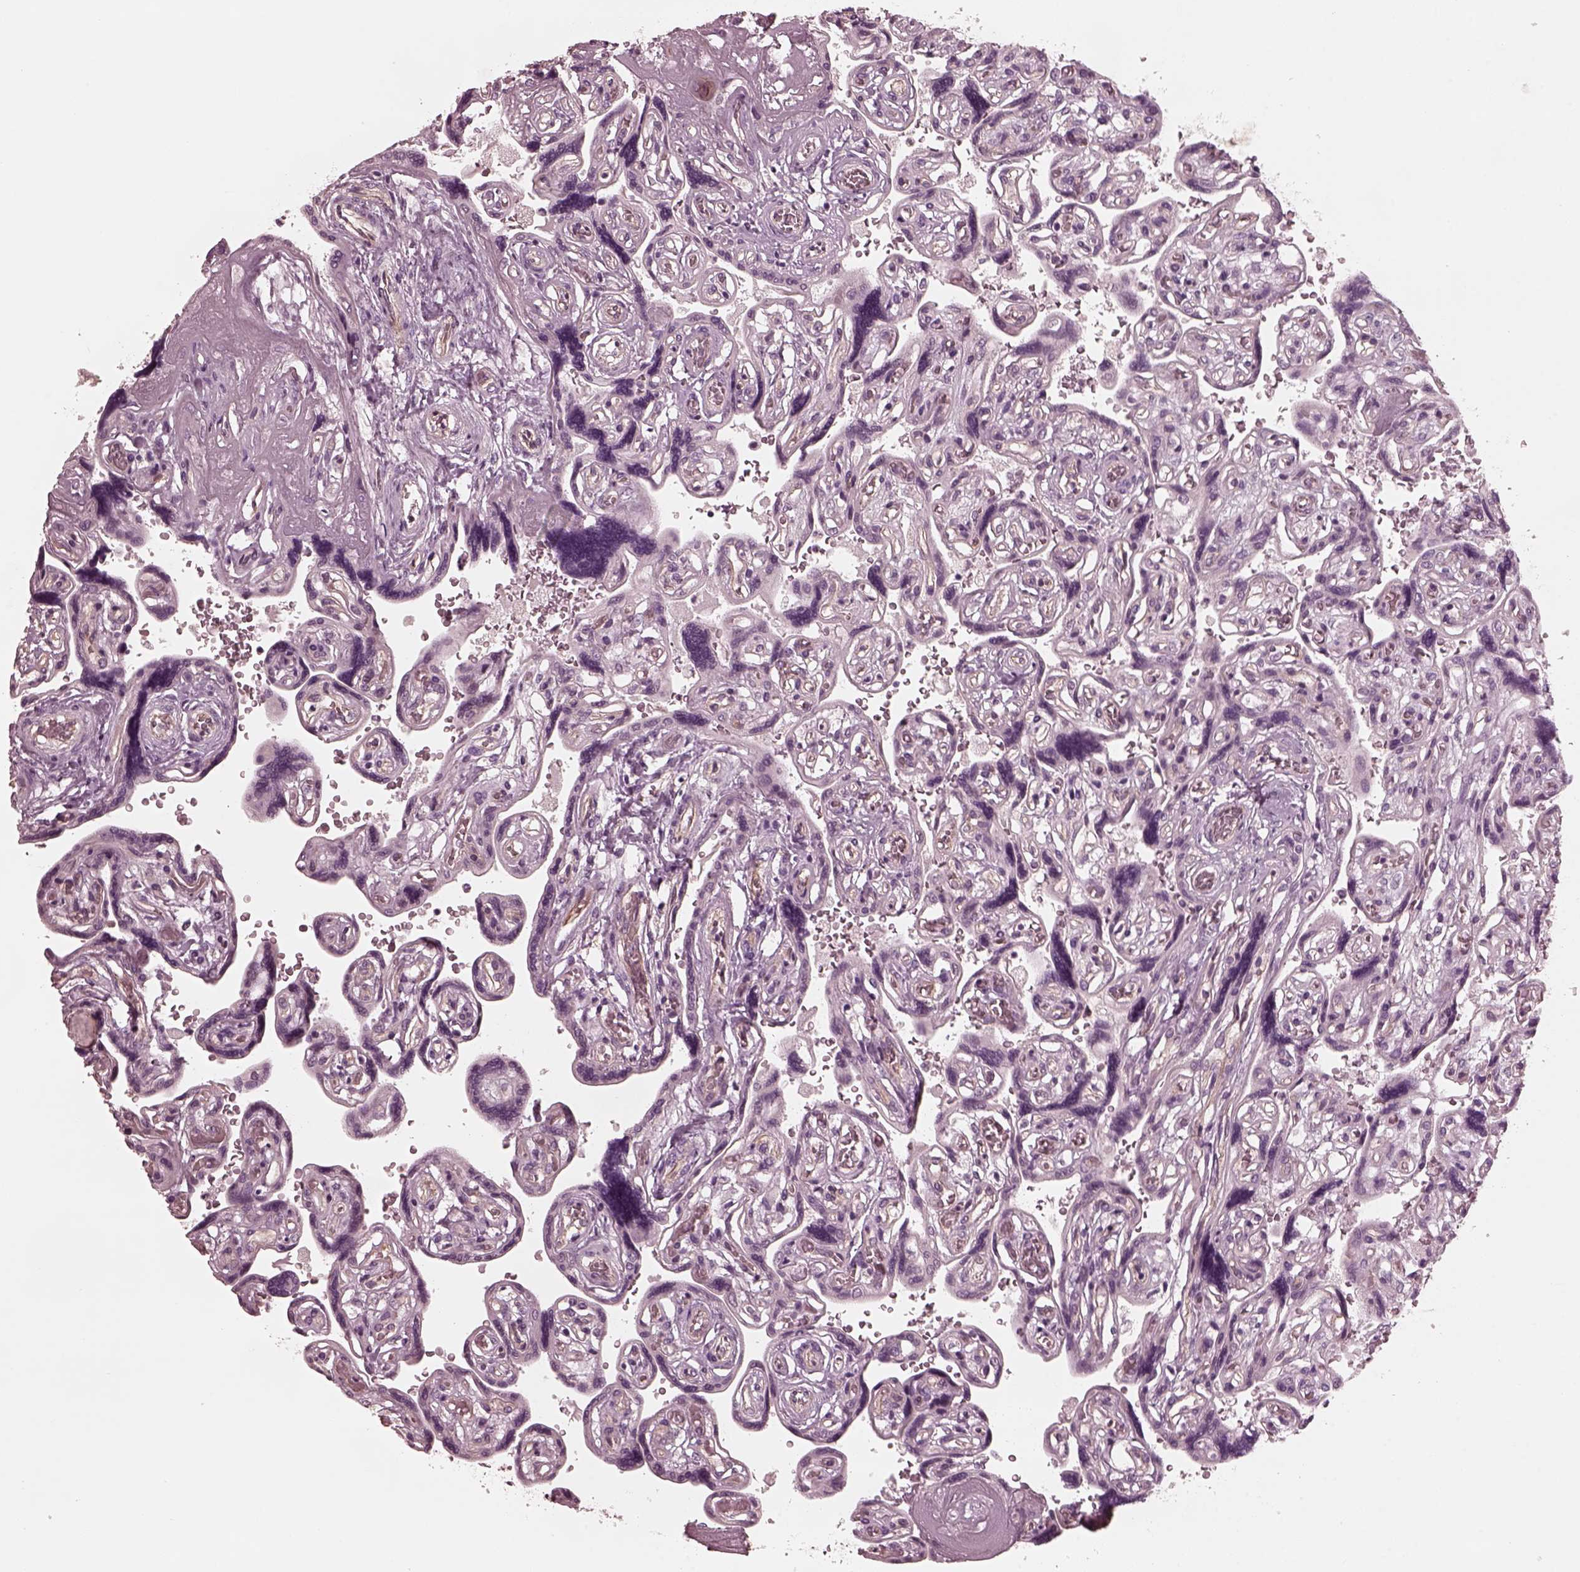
{"staining": {"intensity": "weak", "quantity": "<25%", "location": "cytoplasmic/membranous"}, "tissue": "placenta", "cell_type": "Decidual cells", "image_type": "normal", "snomed": [{"axis": "morphology", "description": "Normal tissue, NOS"}, {"axis": "topography", "description": "Placenta"}], "caption": "Immunohistochemistry of unremarkable placenta exhibits no staining in decidual cells.", "gene": "KIF6", "patient": {"sex": "female", "age": 32}}